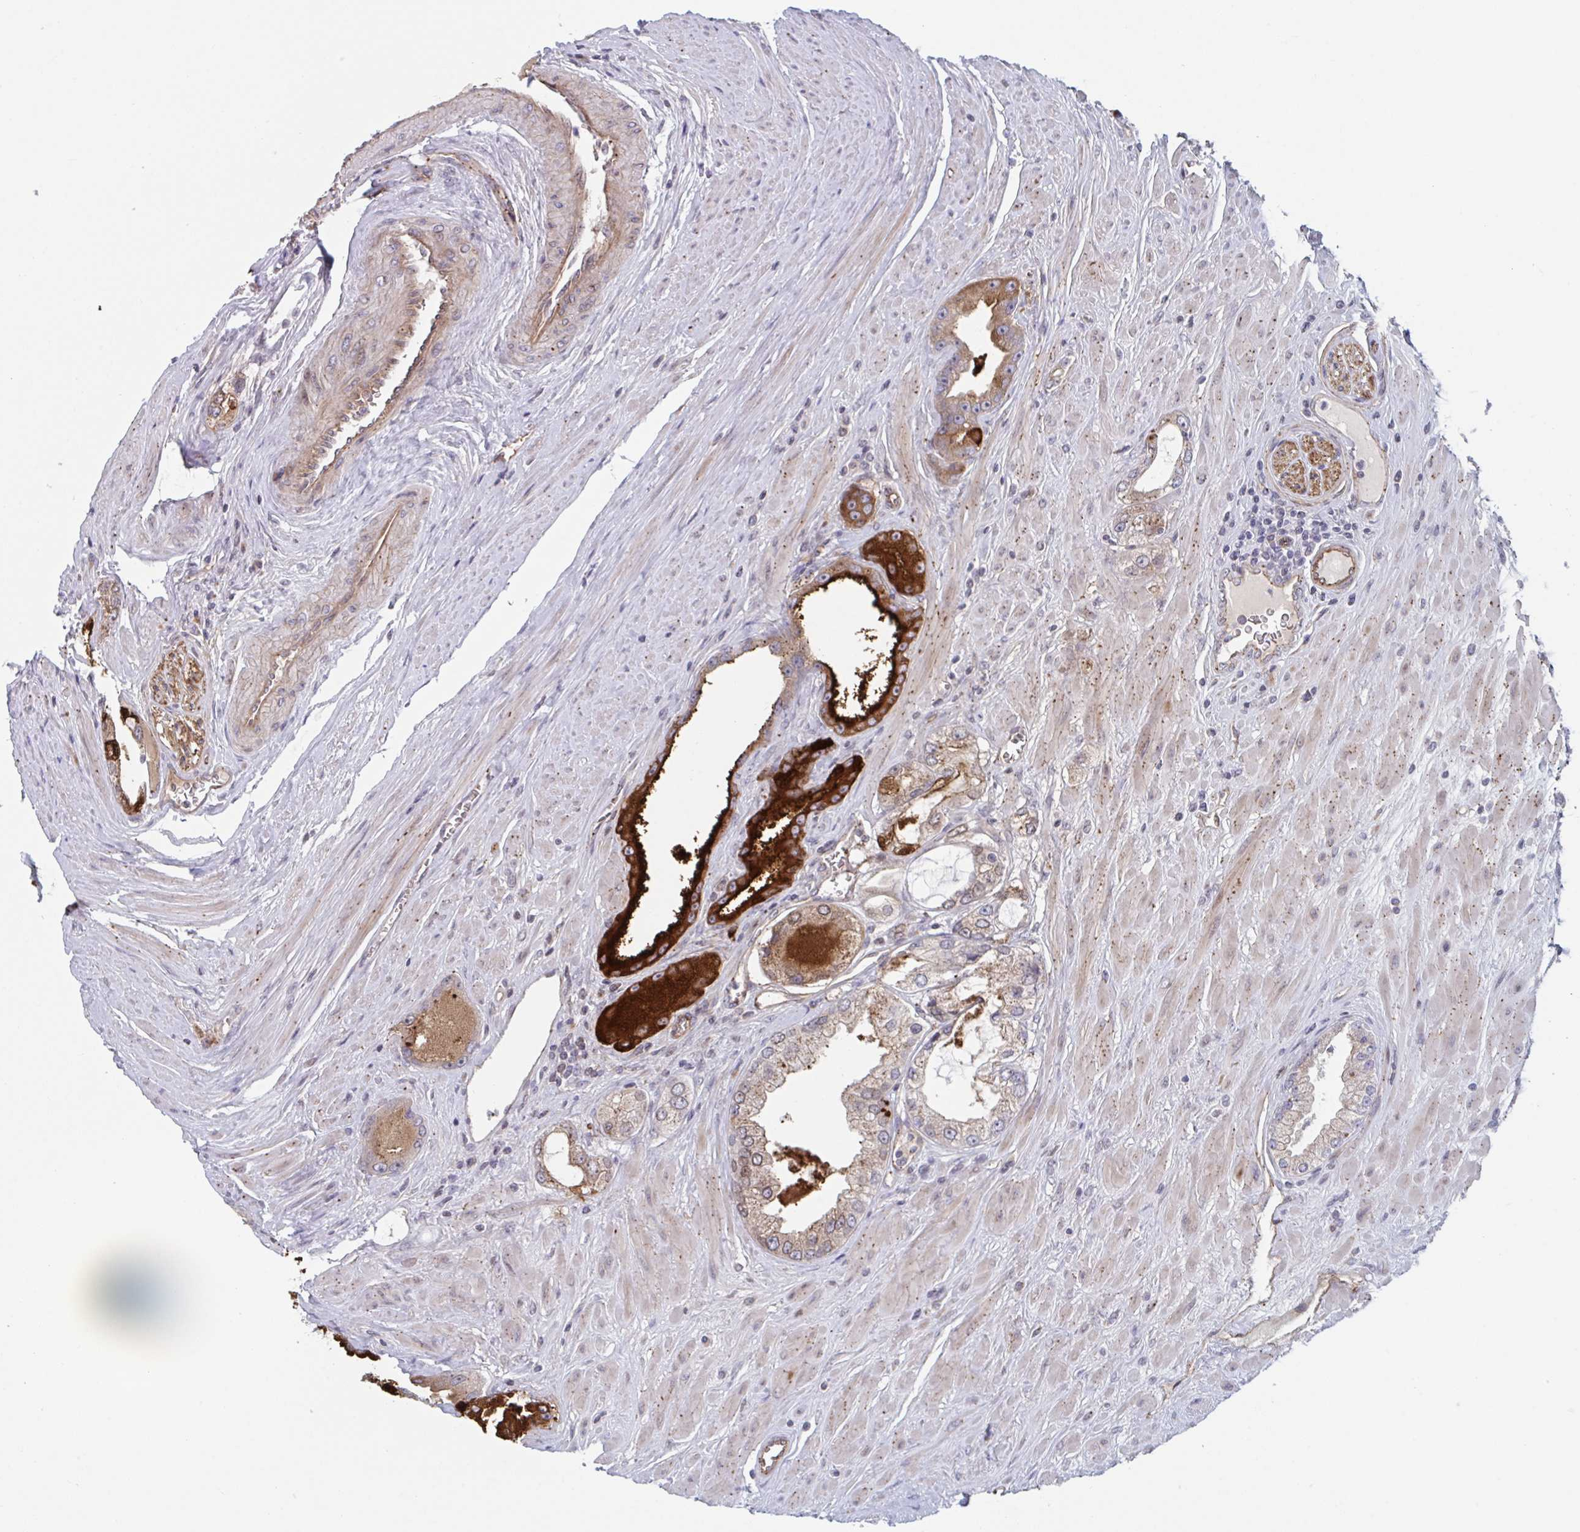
{"staining": {"intensity": "strong", "quantity": "25%-75%", "location": "cytoplasmic/membranous"}, "tissue": "prostate cancer", "cell_type": "Tumor cells", "image_type": "cancer", "snomed": [{"axis": "morphology", "description": "Adenocarcinoma, High grade"}, {"axis": "topography", "description": "Prostate"}], "caption": "An image showing strong cytoplasmic/membranous staining in about 25%-75% of tumor cells in prostate cancer, as visualized by brown immunohistochemical staining.", "gene": "TNFSF10", "patient": {"sex": "male", "age": 66}}